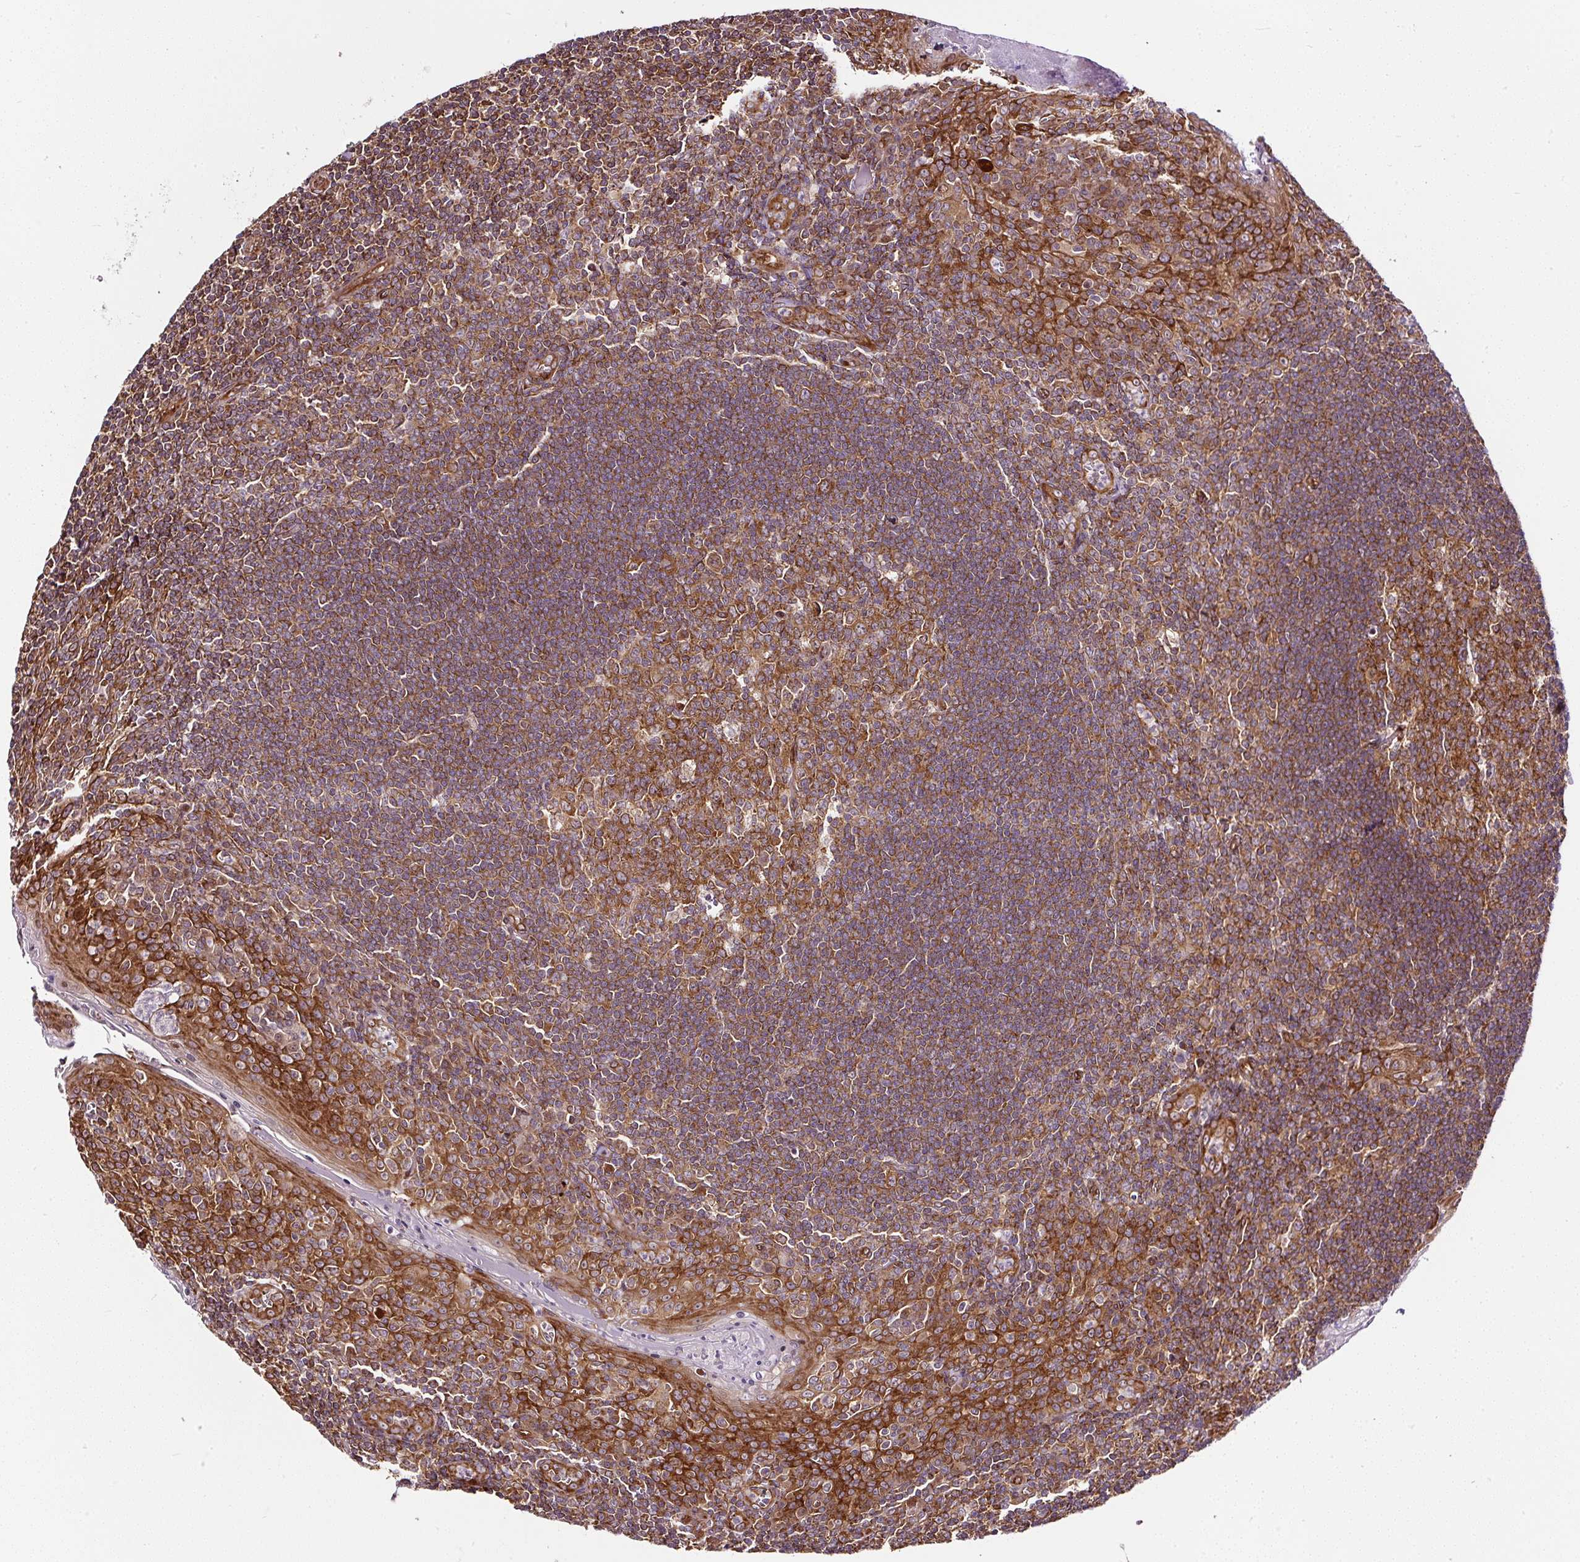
{"staining": {"intensity": "strong", "quantity": ">75%", "location": "cytoplasmic/membranous"}, "tissue": "tonsil", "cell_type": "Germinal center cells", "image_type": "normal", "snomed": [{"axis": "morphology", "description": "Normal tissue, NOS"}, {"axis": "topography", "description": "Tonsil"}], "caption": "Approximately >75% of germinal center cells in normal tonsil exhibit strong cytoplasmic/membranous protein staining as visualized by brown immunohistochemical staining.", "gene": "KDM4E", "patient": {"sex": "male", "age": 27}}